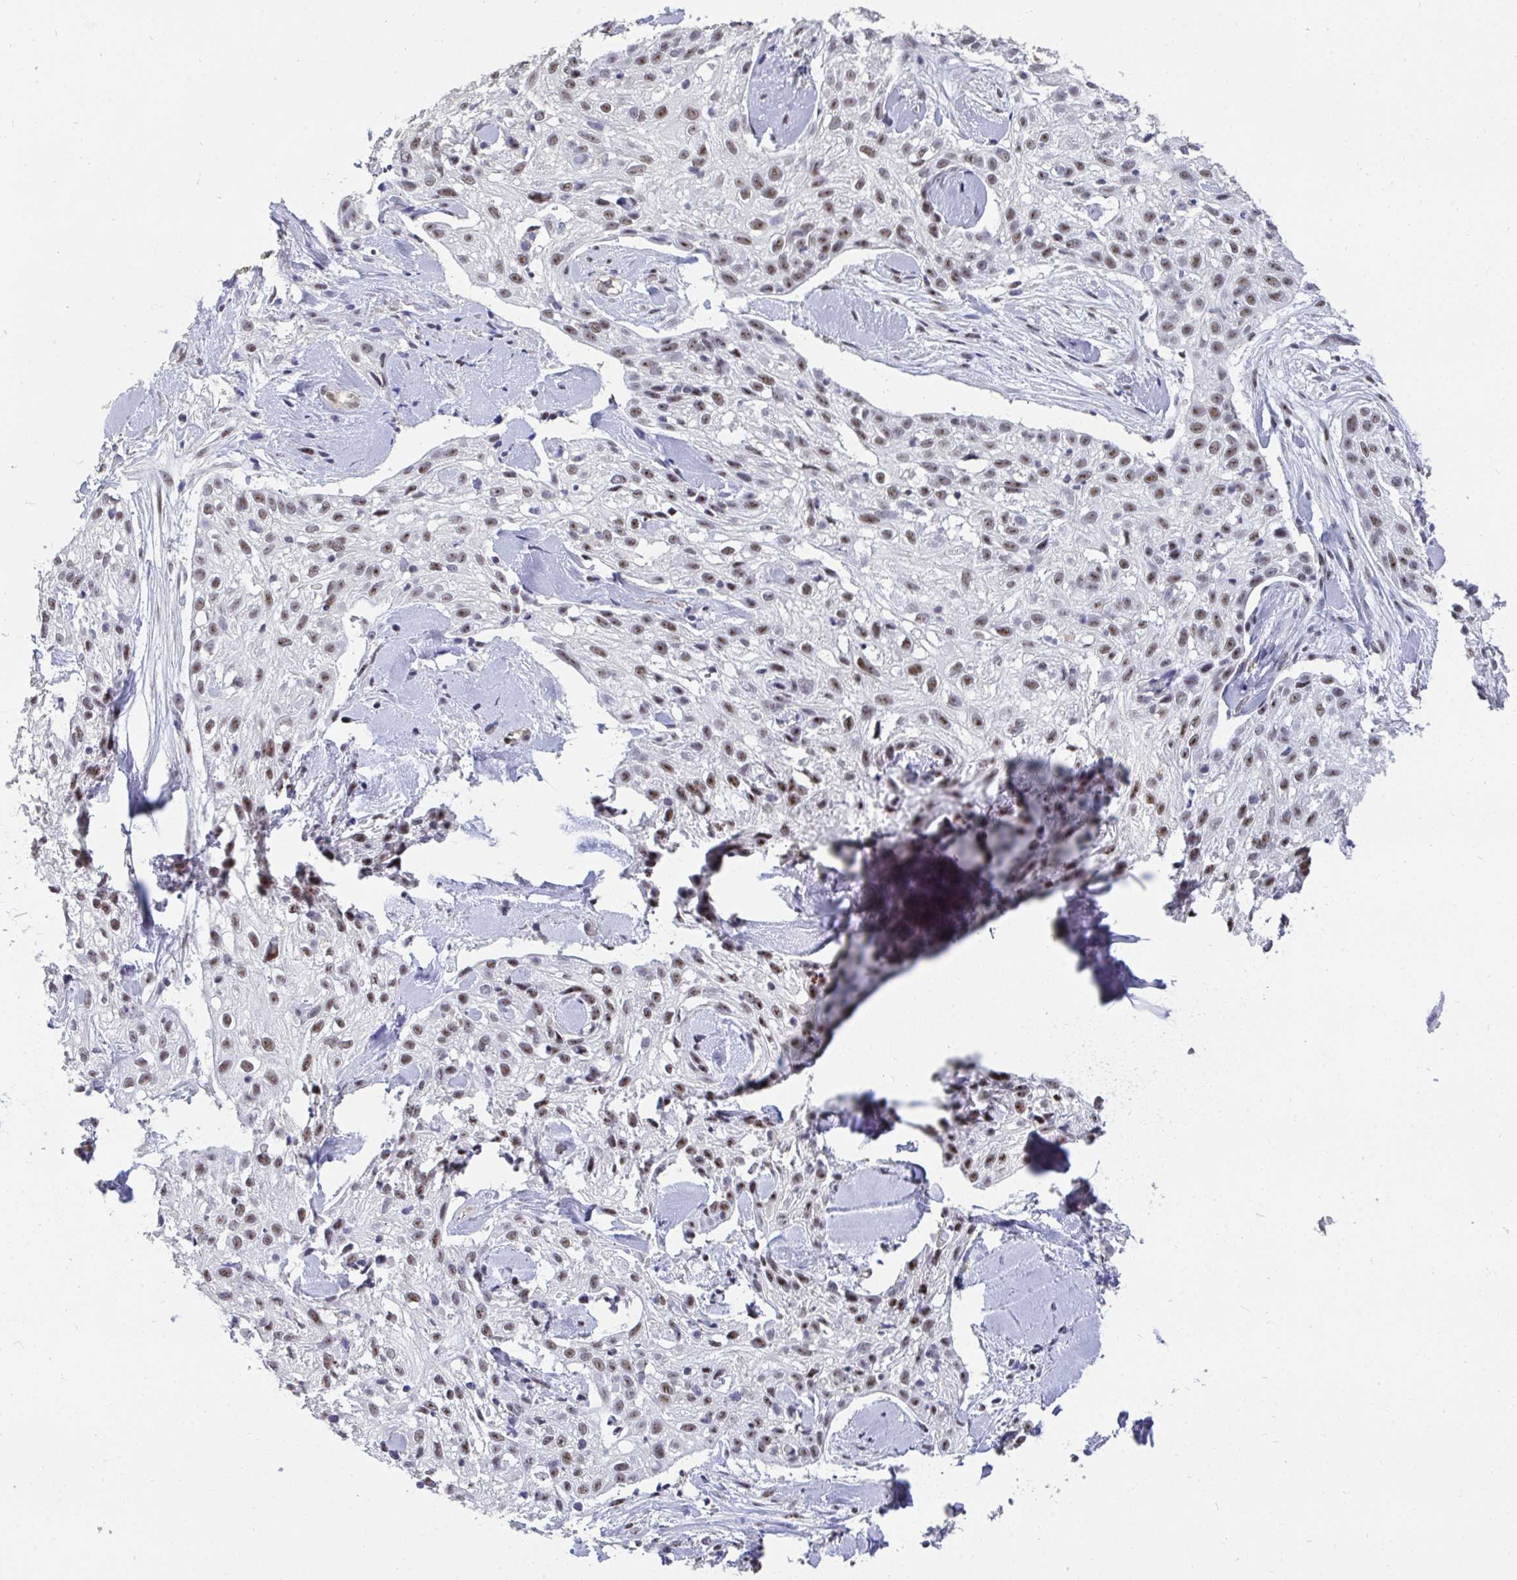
{"staining": {"intensity": "weak", "quantity": ">75%", "location": "nuclear"}, "tissue": "skin cancer", "cell_type": "Tumor cells", "image_type": "cancer", "snomed": [{"axis": "morphology", "description": "Squamous cell carcinoma, NOS"}, {"axis": "topography", "description": "Skin"}], "caption": "Immunohistochemistry (IHC) photomicrograph of neoplastic tissue: human skin squamous cell carcinoma stained using IHC demonstrates low levels of weak protein expression localized specifically in the nuclear of tumor cells, appearing as a nuclear brown color.", "gene": "SENP3", "patient": {"sex": "male", "age": 82}}